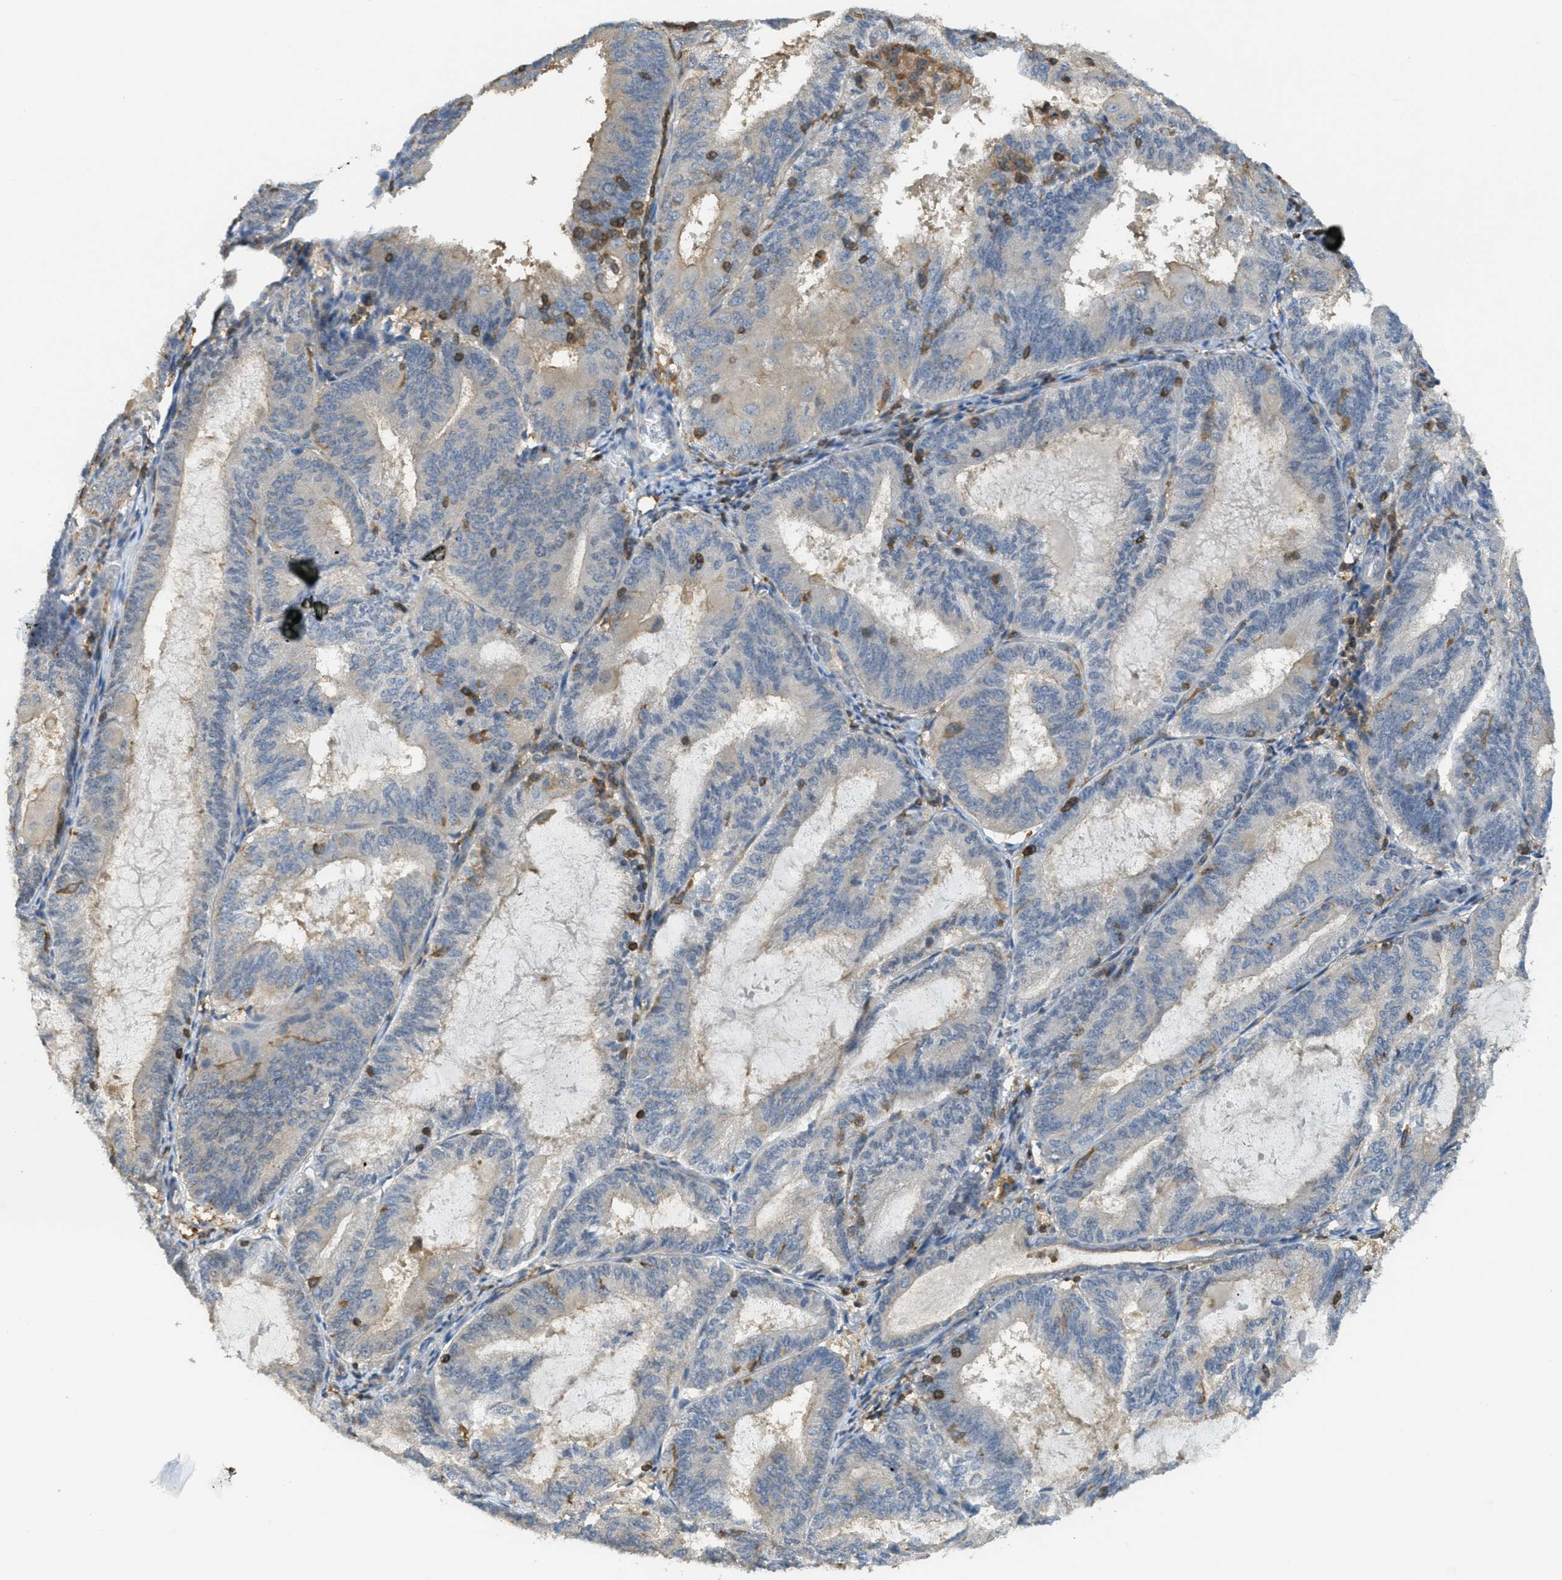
{"staining": {"intensity": "weak", "quantity": "<25%", "location": "cytoplasmic/membranous"}, "tissue": "endometrial cancer", "cell_type": "Tumor cells", "image_type": "cancer", "snomed": [{"axis": "morphology", "description": "Adenocarcinoma, NOS"}, {"axis": "topography", "description": "Endometrium"}], "caption": "A micrograph of adenocarcinoma (endometrial) stained for a protein shows no brown staining in tumor cells.", "gene": "GRIK2", "patient": {"sex": "female", "age": 81}}